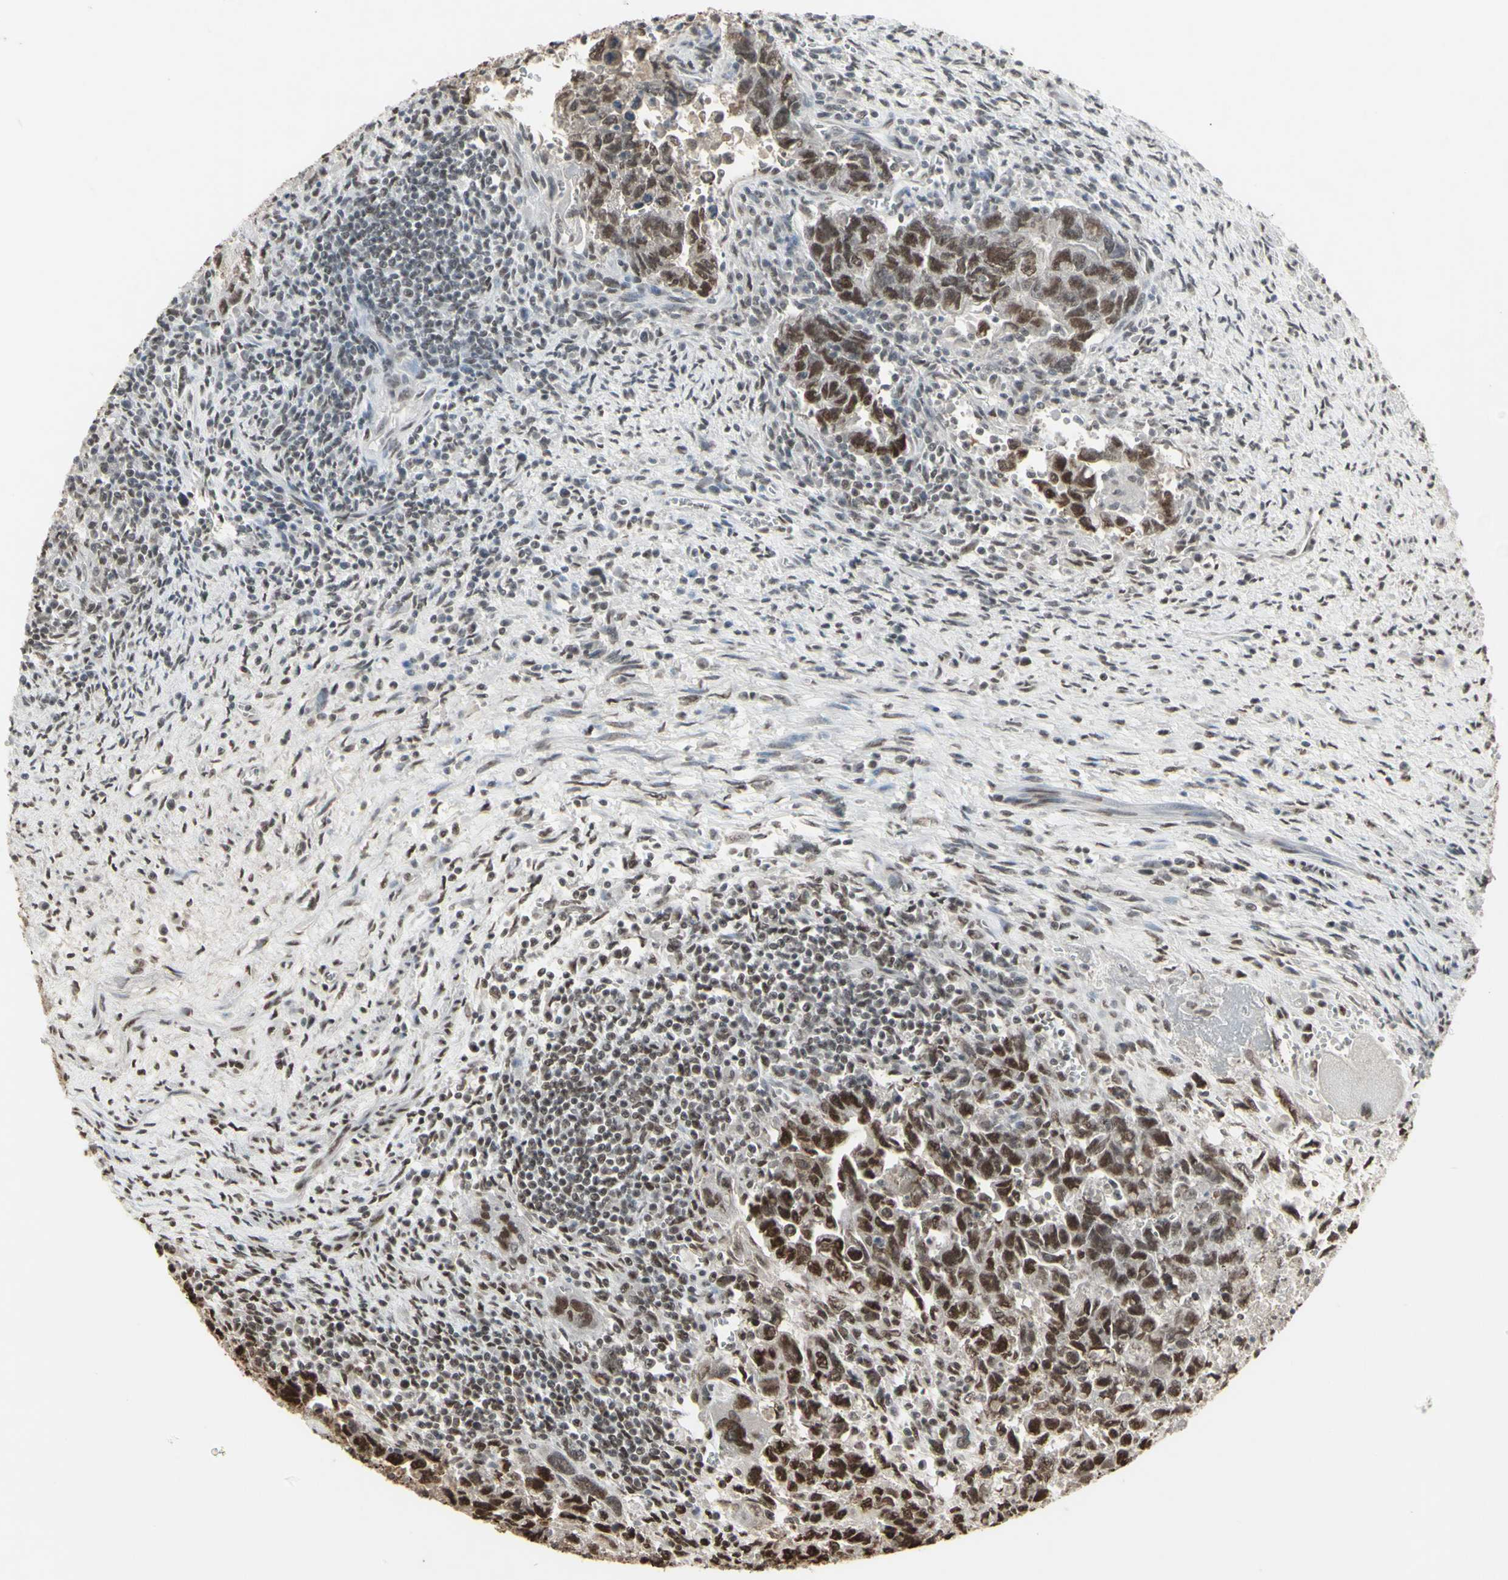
{"staining": {"intensity": "strong", "quantity": "25%-75%", "location": "nuclear"}, "tissue": "testis cancer", "cell_type": "Tumor cells", "image_type": "cancer", "snomed": [{"axis": "morphology", "description": "Carcinoma, Embryonal, NOS"}, {"axis": "topography", "description": "Testis"}], "caption": "Testis cancer stained for a protein (brown) shows strong nuclear positive staining in about 25%-75% of tumor cells.", "gene": "TRIM28", "patient": {"sex": "male", "age": 28}}